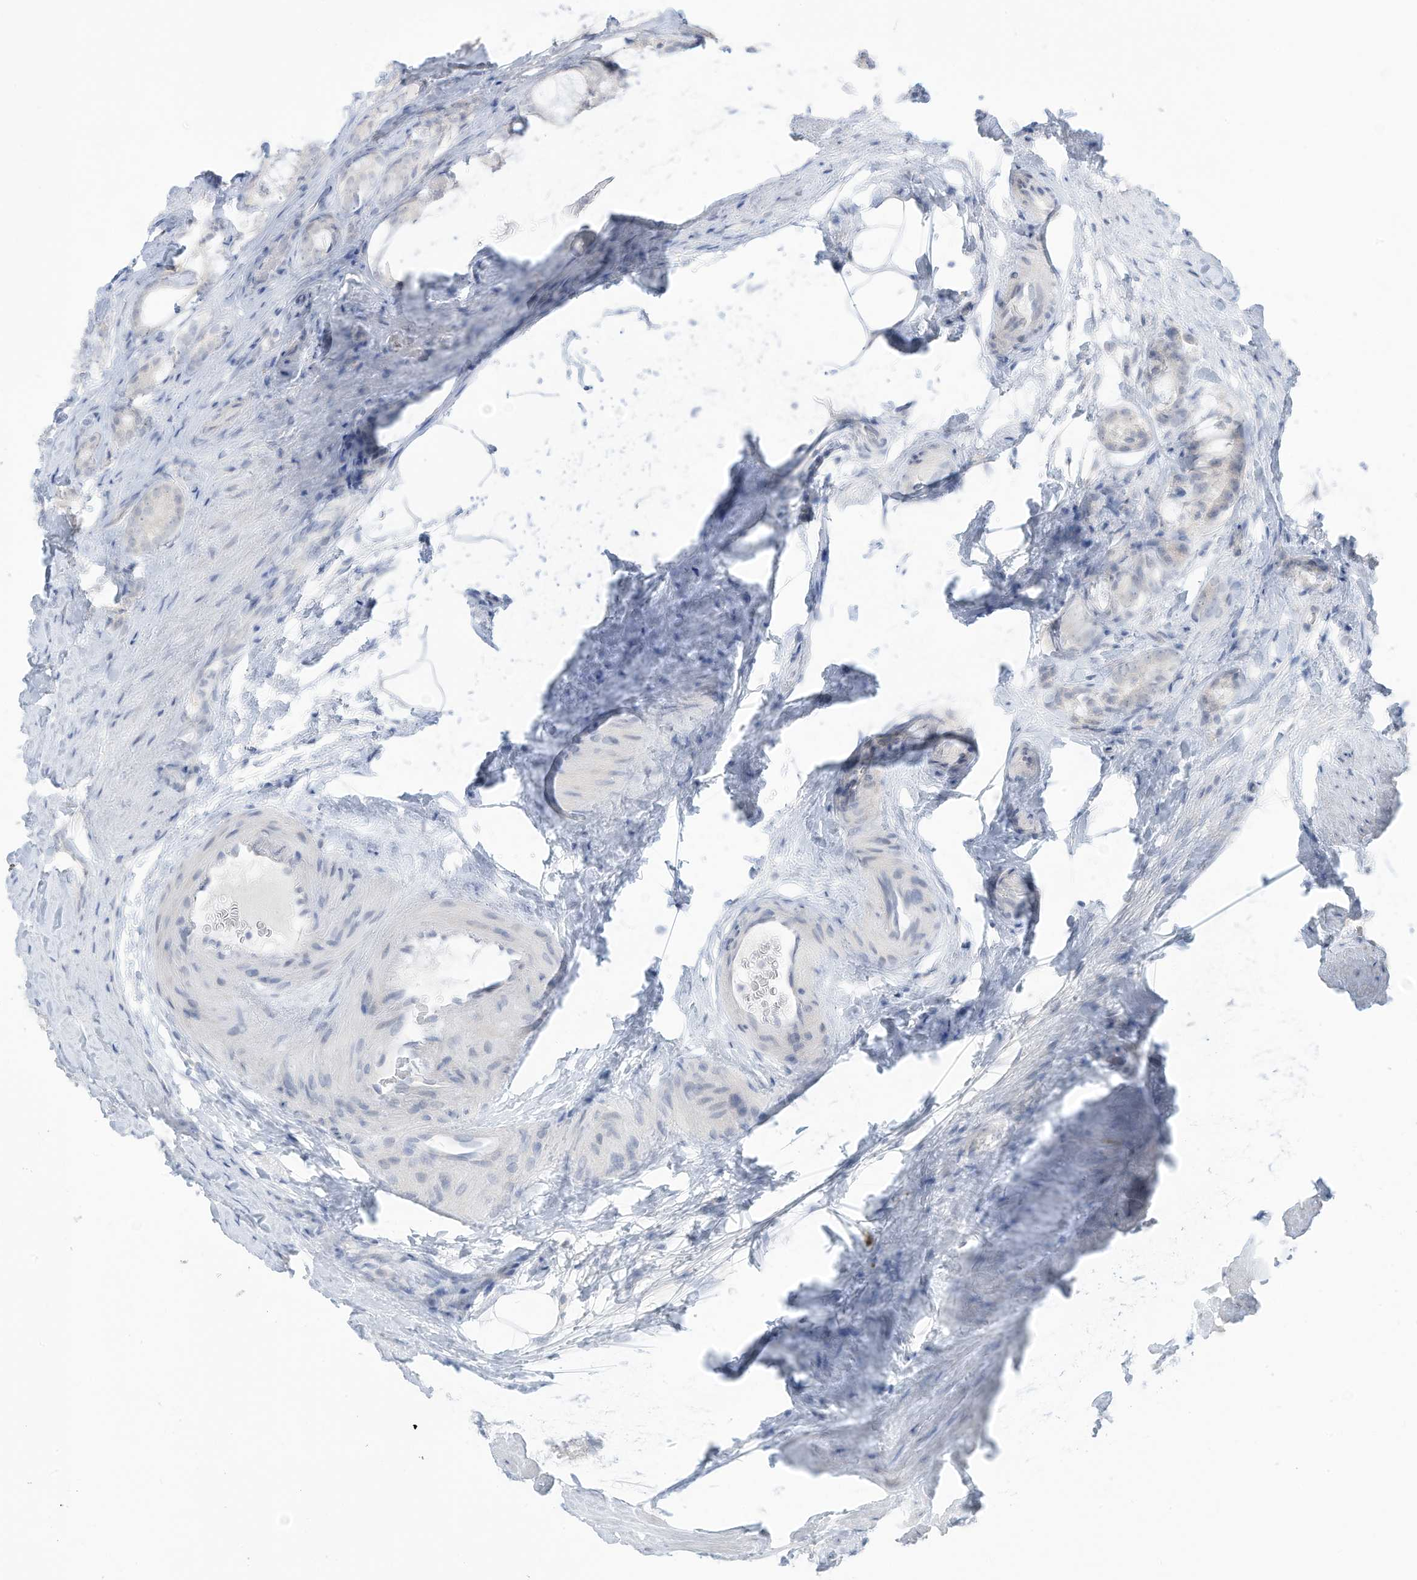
{"staining": {"intensity": "negative", "quantity": "none", "location": "none"}, "tissue": "prostate cancer", "cell_type": "Tumor cells", "image_type": "cancer", "snomed": [{"axis": "morphology", "description": "Adenocarcinoma, High grade"}, {"axis": "topography", "description": "Prostate"}], "caption": "An immunohistochemistry micrograph of prostate cancer is shown. There is no staining in tumor cells of prostate cancer. (DAB IHC, high magnification).", "gene": "OGT", "patient": {"sex": "male", "age": 63}}